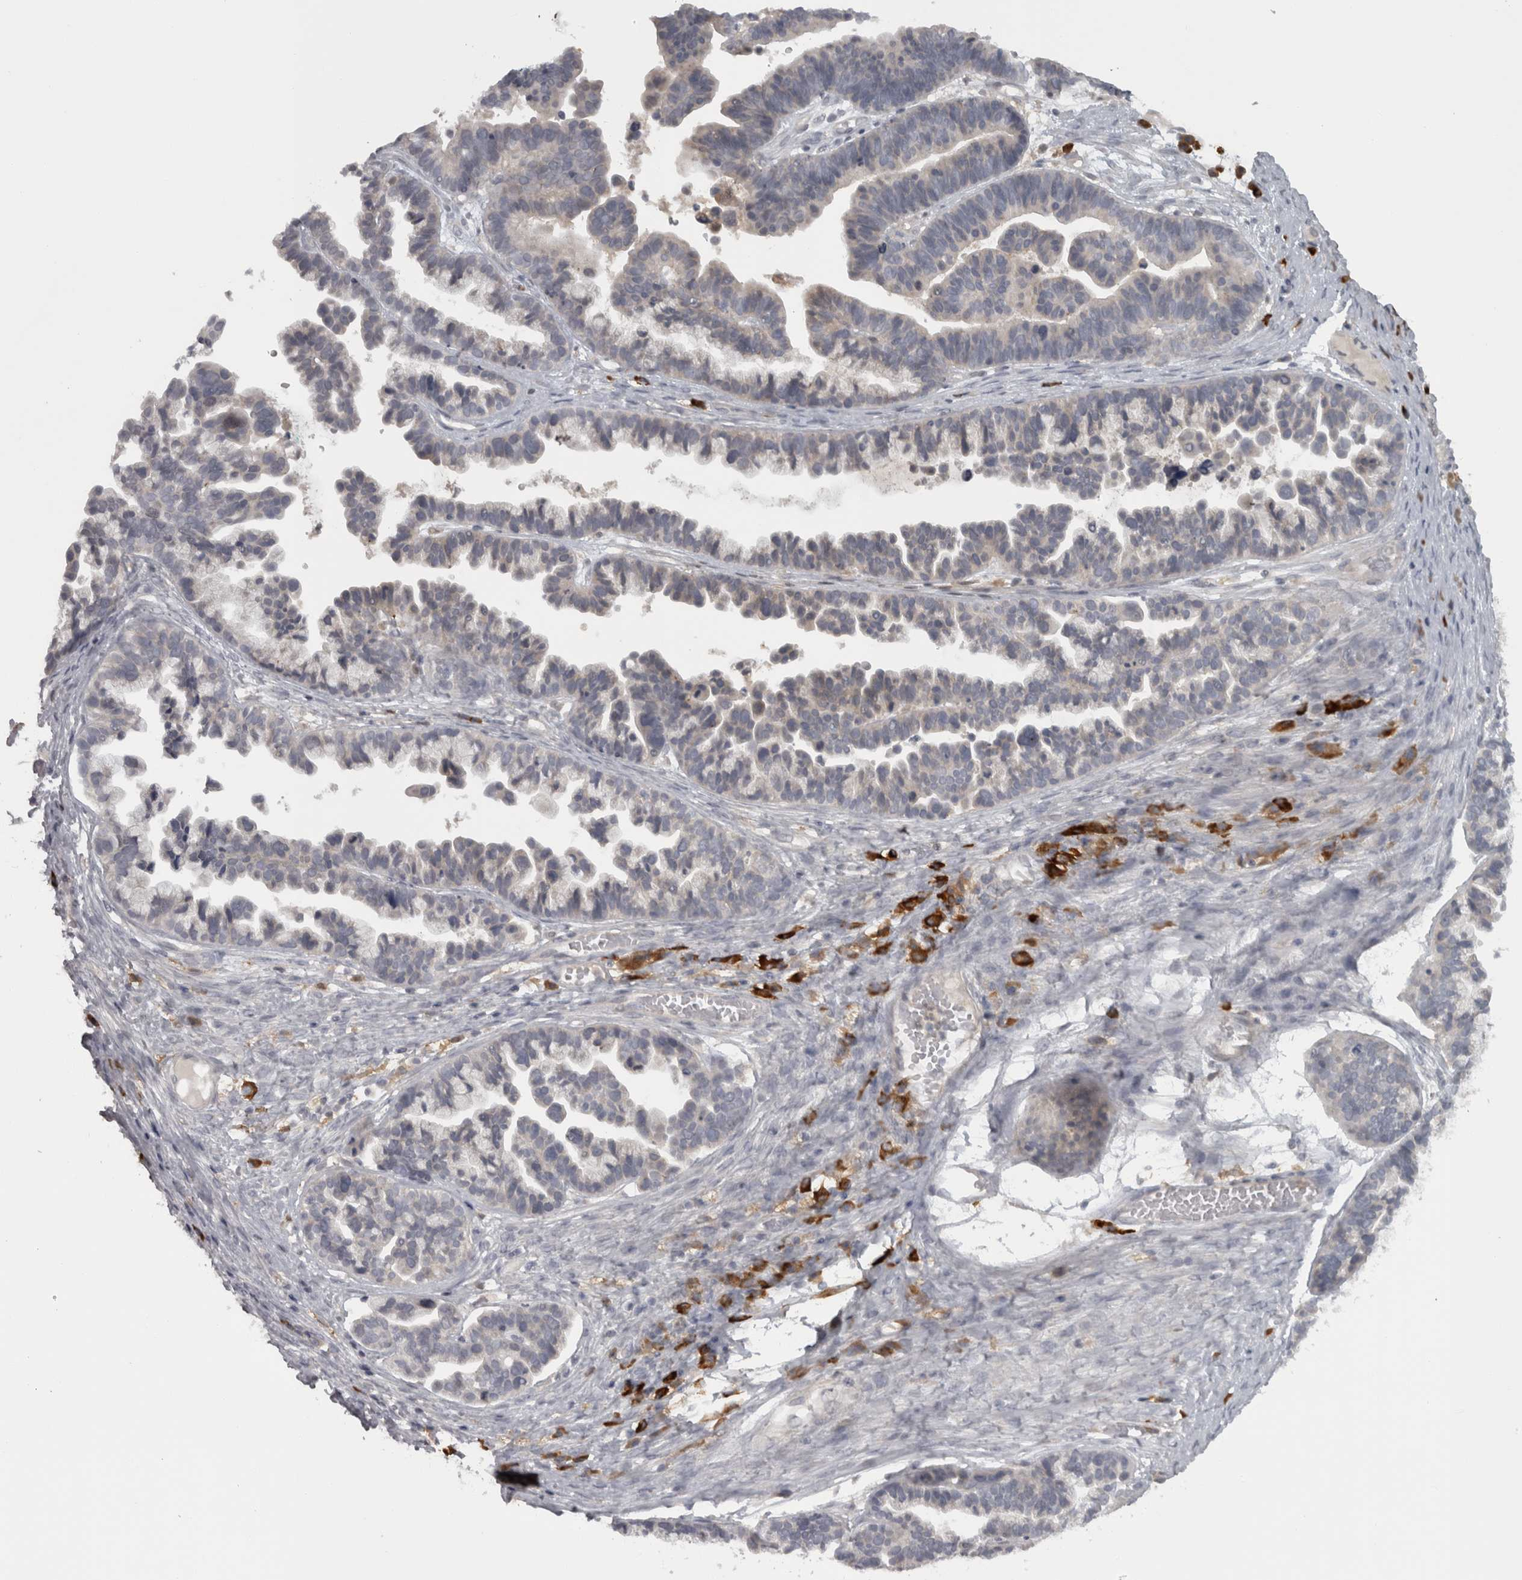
{"staining": {"intensity": "weak", "quantity": "<25%", "location": "cytoplasmic/membranous"}, "tissue": "ovarian cancer", "cell_type": "Tumor cells", "image_type": "cancer", "snomed": [{"axis": "morphology", "description": "Cystadenocarcinoma, serous, NOS"}, {"axis": "topography", "description": "Ovary"}], "caption": "Serous cystadenocarcinoma (ovarian) was stained to show a protein in brown. There is no significant expression in tumor cells.", "gene": "SLCO5A1", "patient": {"sex": "female", "age": 56}}